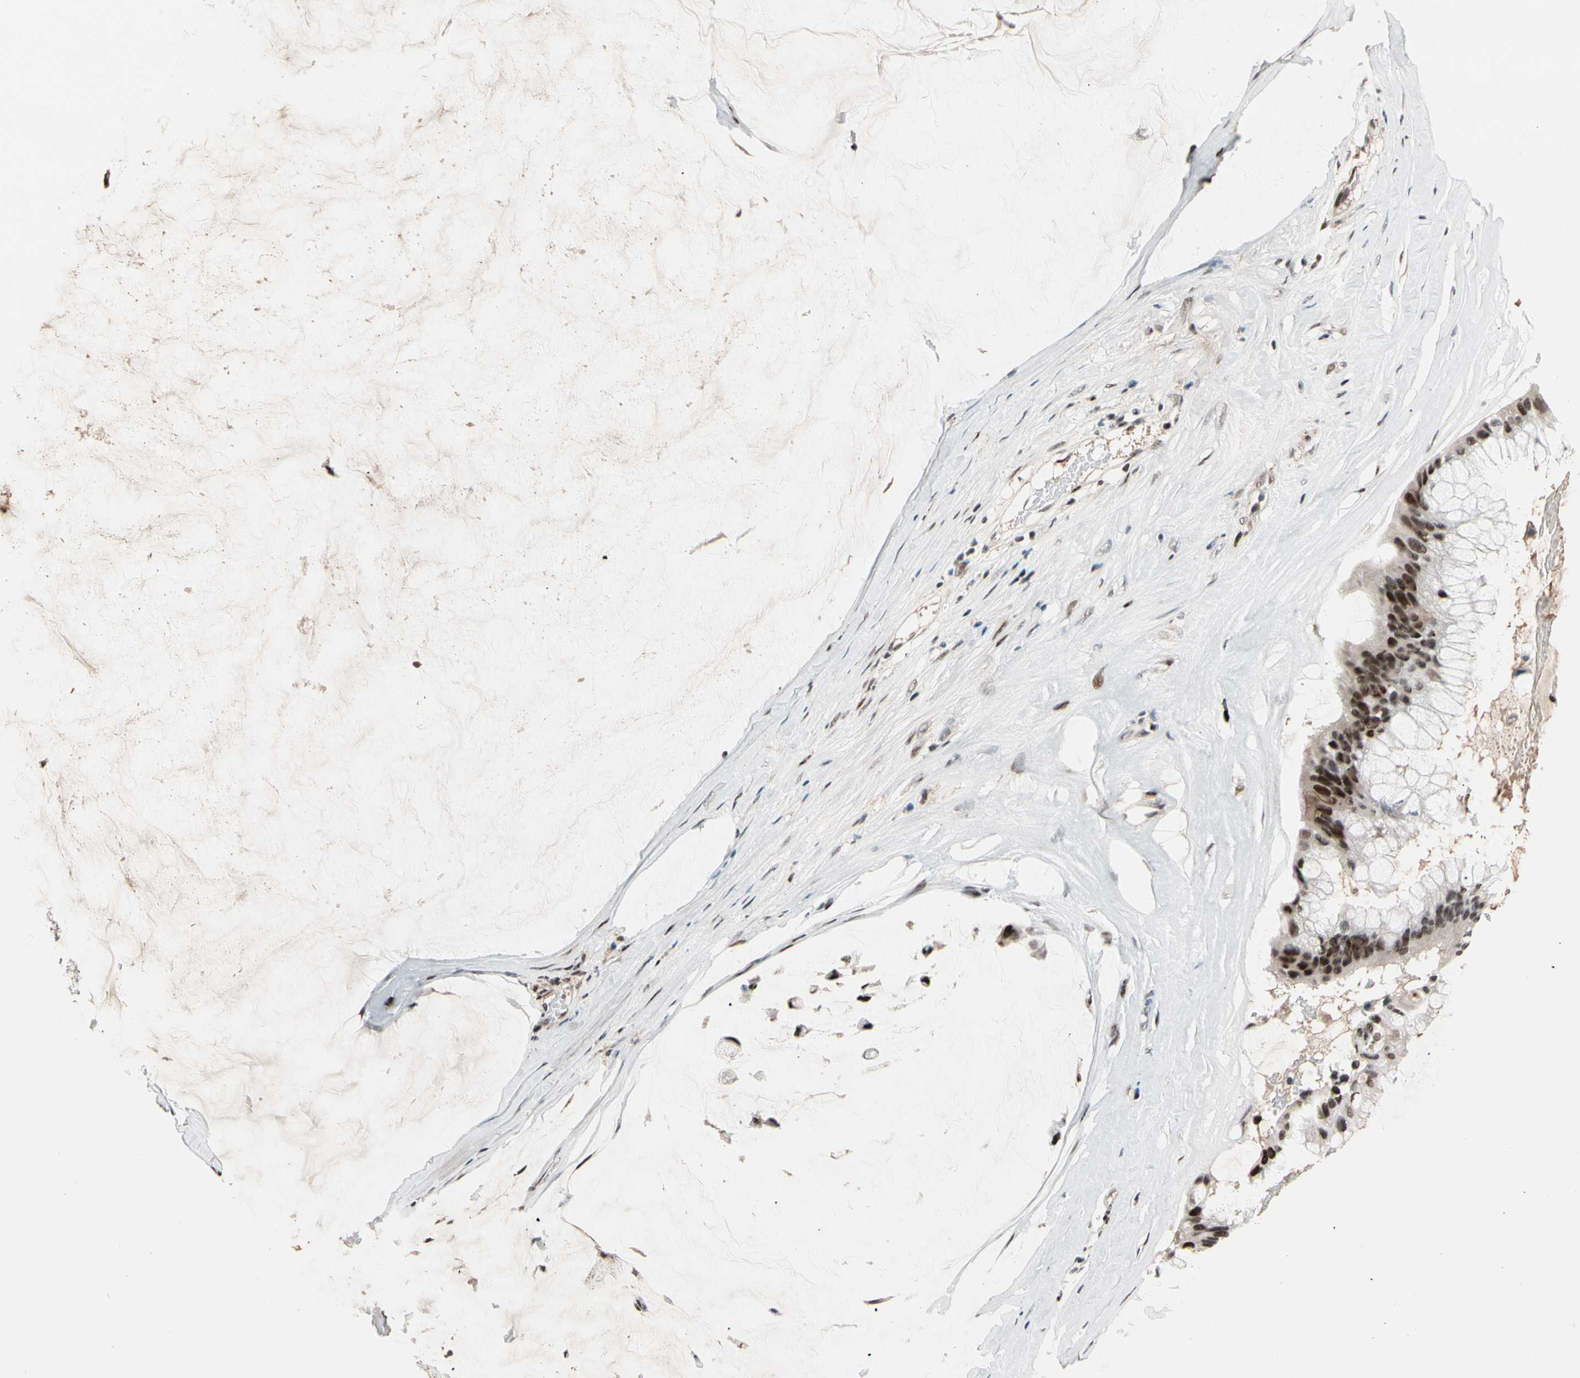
{"staining": {"intensity": "strong", "quantity": ">75%", "location": "nuclear"}, "tissue": "ovarian cancer", "cell_type": "Tumor cells", "image_type": "cancer", "snomed": [{"axis": "morphology", "description": "Cystadenocarcinoma, mucinous, NOS"}, {"axis": "topography", "description": "Ovary"}], "caption": "Human ovarian cancer (mucinous cystadenocarcinoma) stained for a protein (brown) shows strong nuclear positive staining in approximately >75% of tumor cells.", "gene": "FOXO3", "patient": {"sex": "female", "age": 39}}